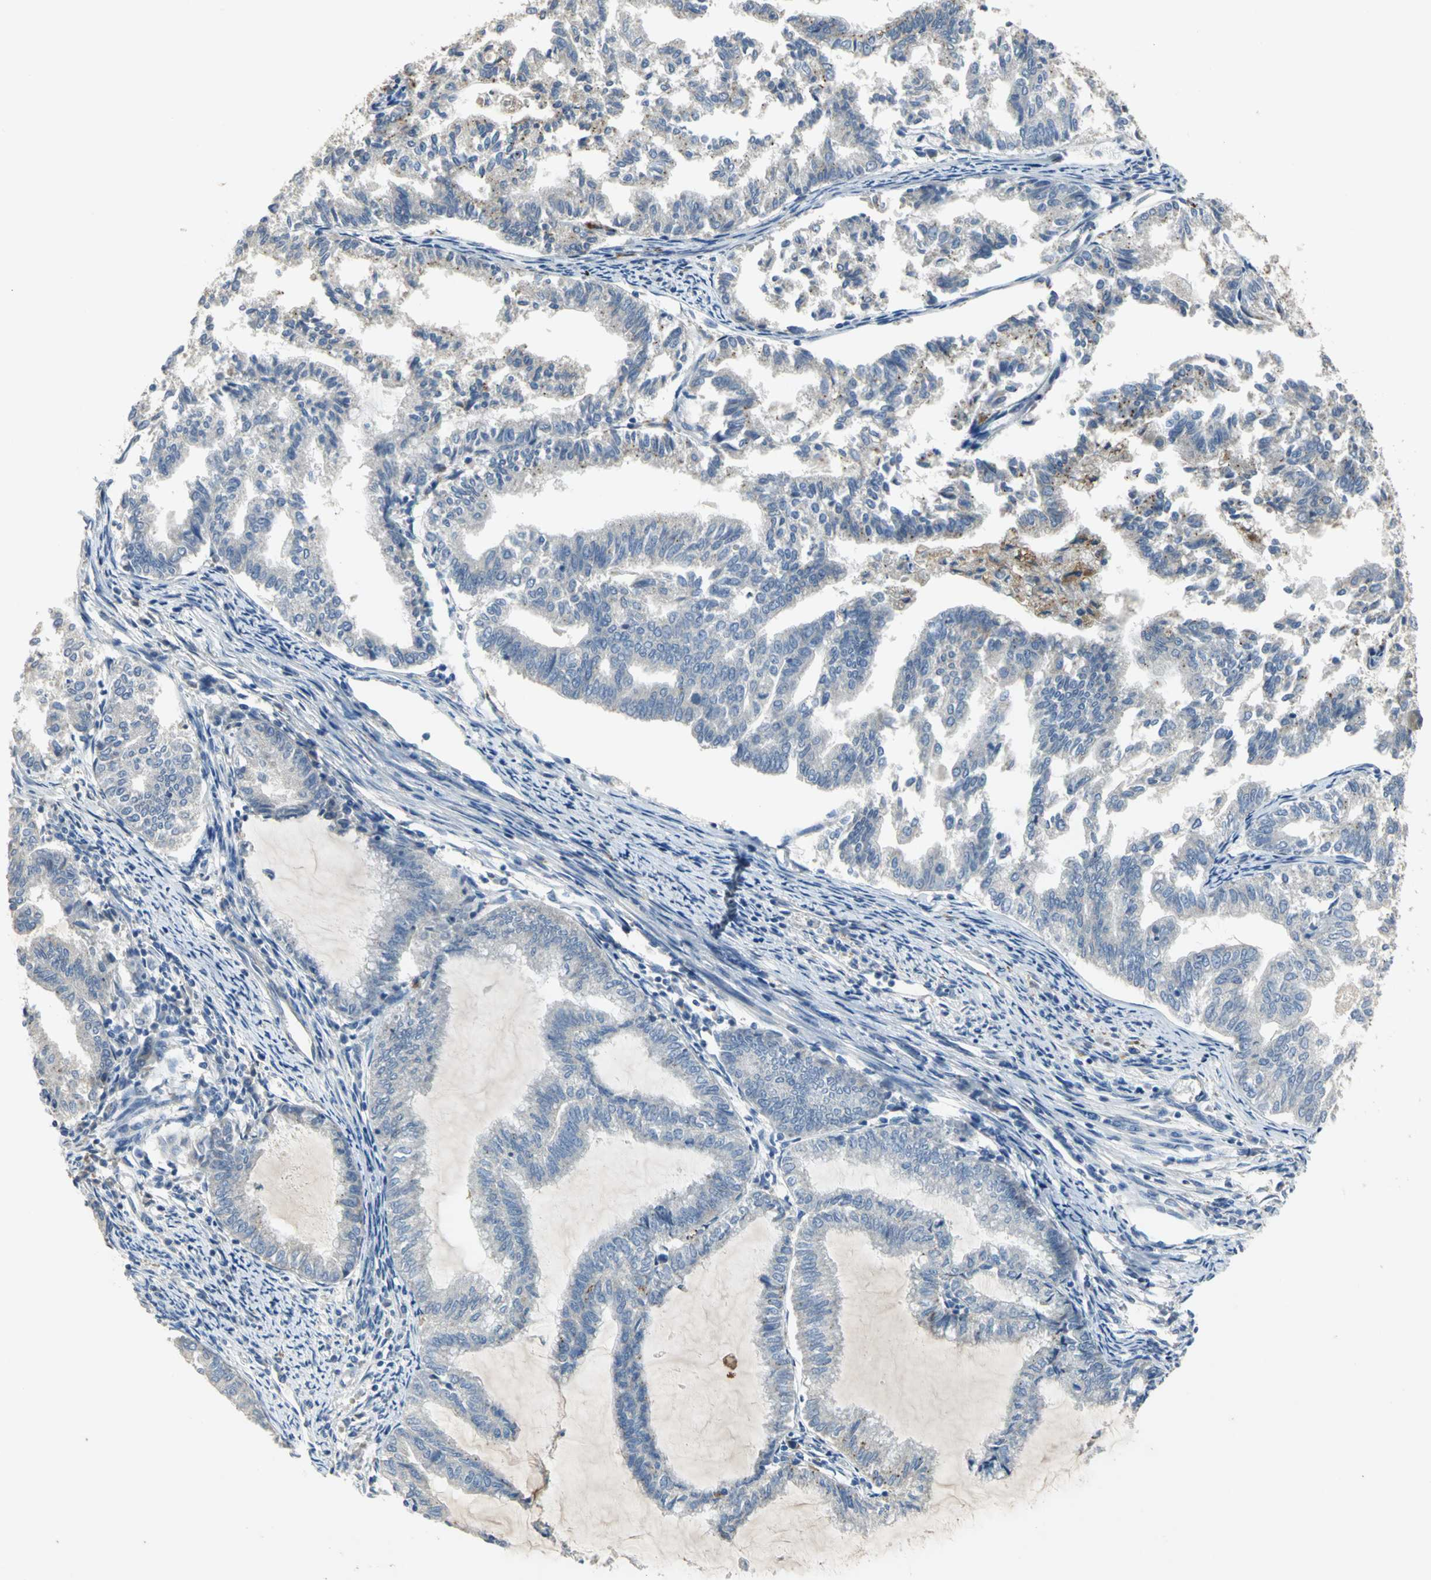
{"staining": {"intensity": "negative", "quantity": "none", "location": "none"}, "tissue": "endometrial cancer", "cell_type": "Tumor cells", "image_type": "cancer", "snomed": [{"axis": "morphology", "description": "Adenocarcinoma, NOS"}, {"axis": "topography", "description": "Endometrium"}], "caption": "Immunohistochemical staining of adenocarcinoma (endometrial) displays no significant expression in tumor cells.", "gene": "IL17RB", "patient": {"sex": "female", "age": 79}}